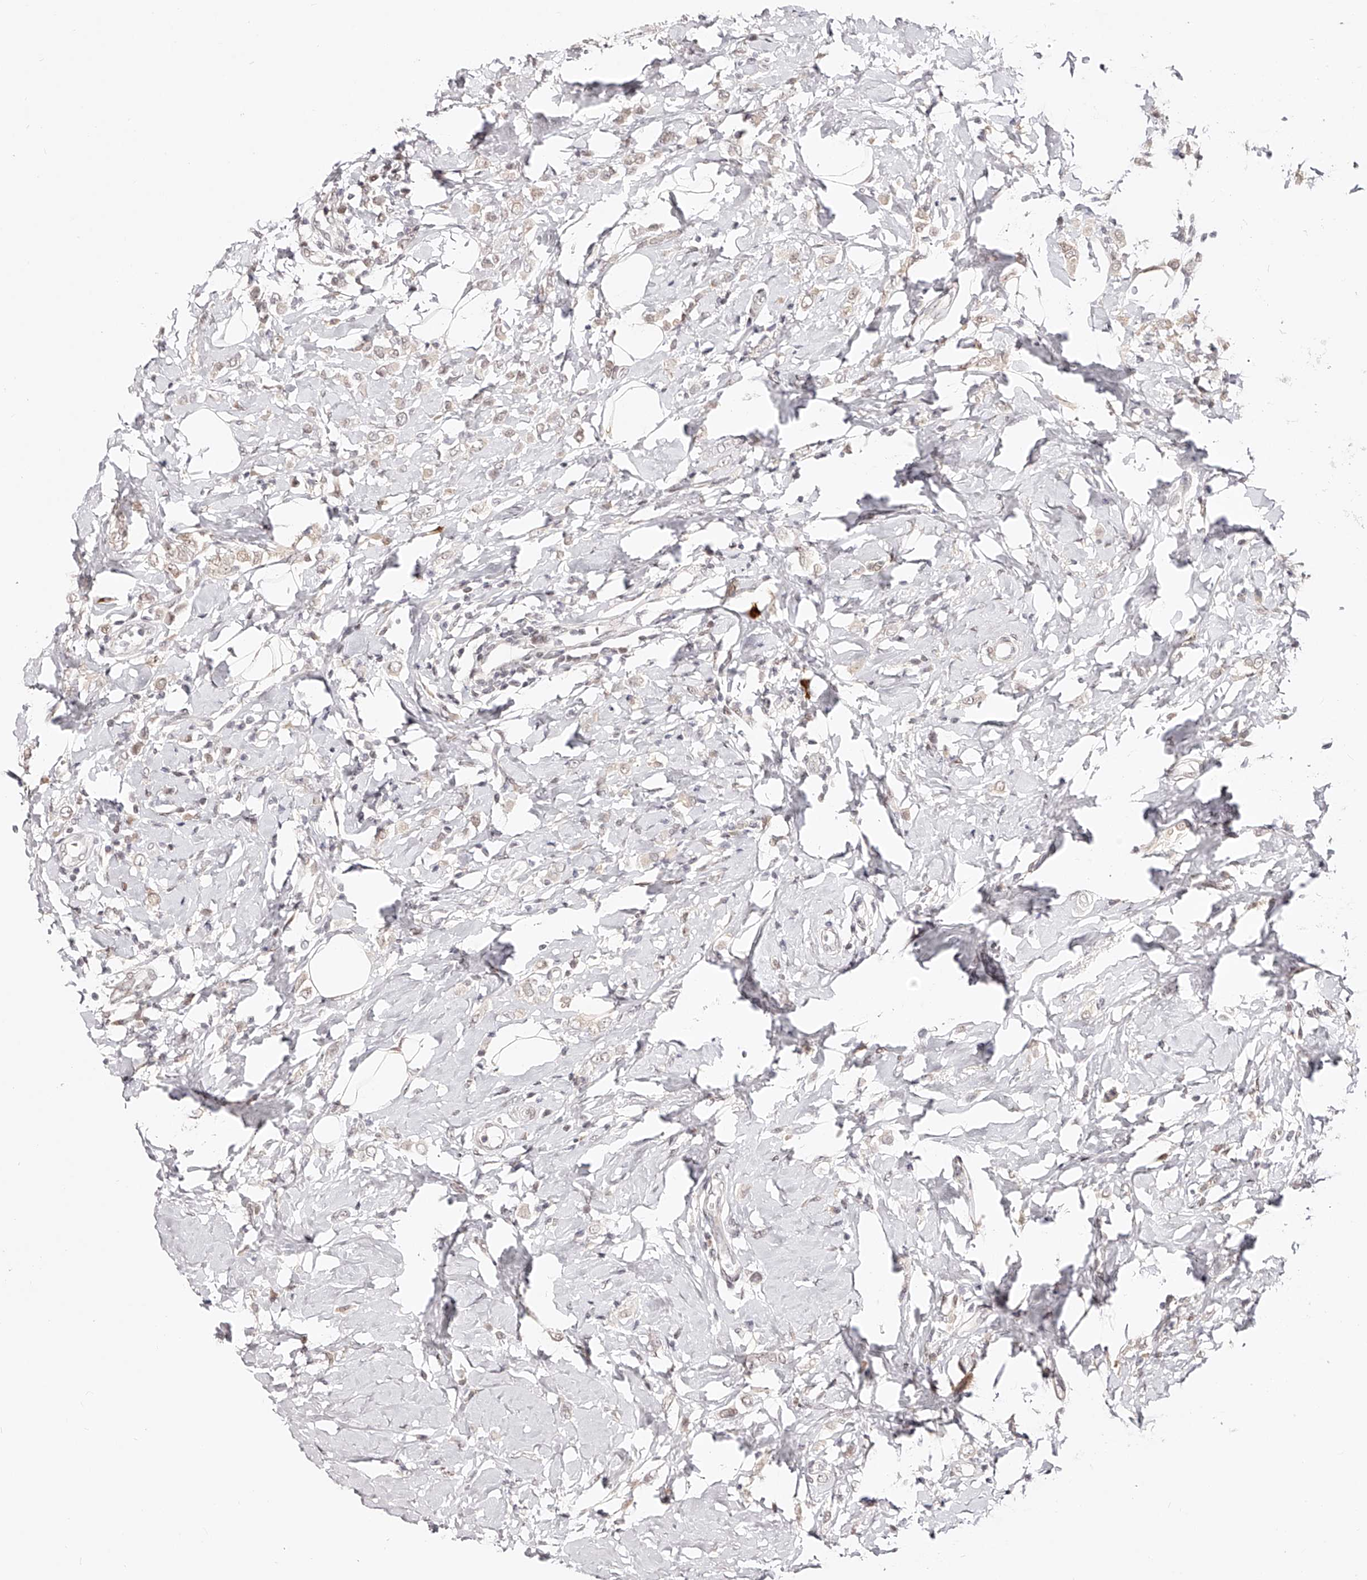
{"staining": {"intensity": "weak", "quantity": "25%-75%", "location": "nuclear"}, "tissue": "breast cancer", "cell_type": "Tumor cells", "image_type": "cancer", "snomed": [{"axis": "morphology", "description": "Lobular carcinoma"}, {"axis": "topography", "description": "Breast"}], "caption": "Breast lobular carcinoma stained for a protein exhibits weak nuclear positivity in tumor cells. The staining is performed using DAB brown chromogen to label protein expression. The nuclei are counter-stained blue using hematoxylin.", "gene": "USF3", "patient": {"sex": "female", "age": 47}}